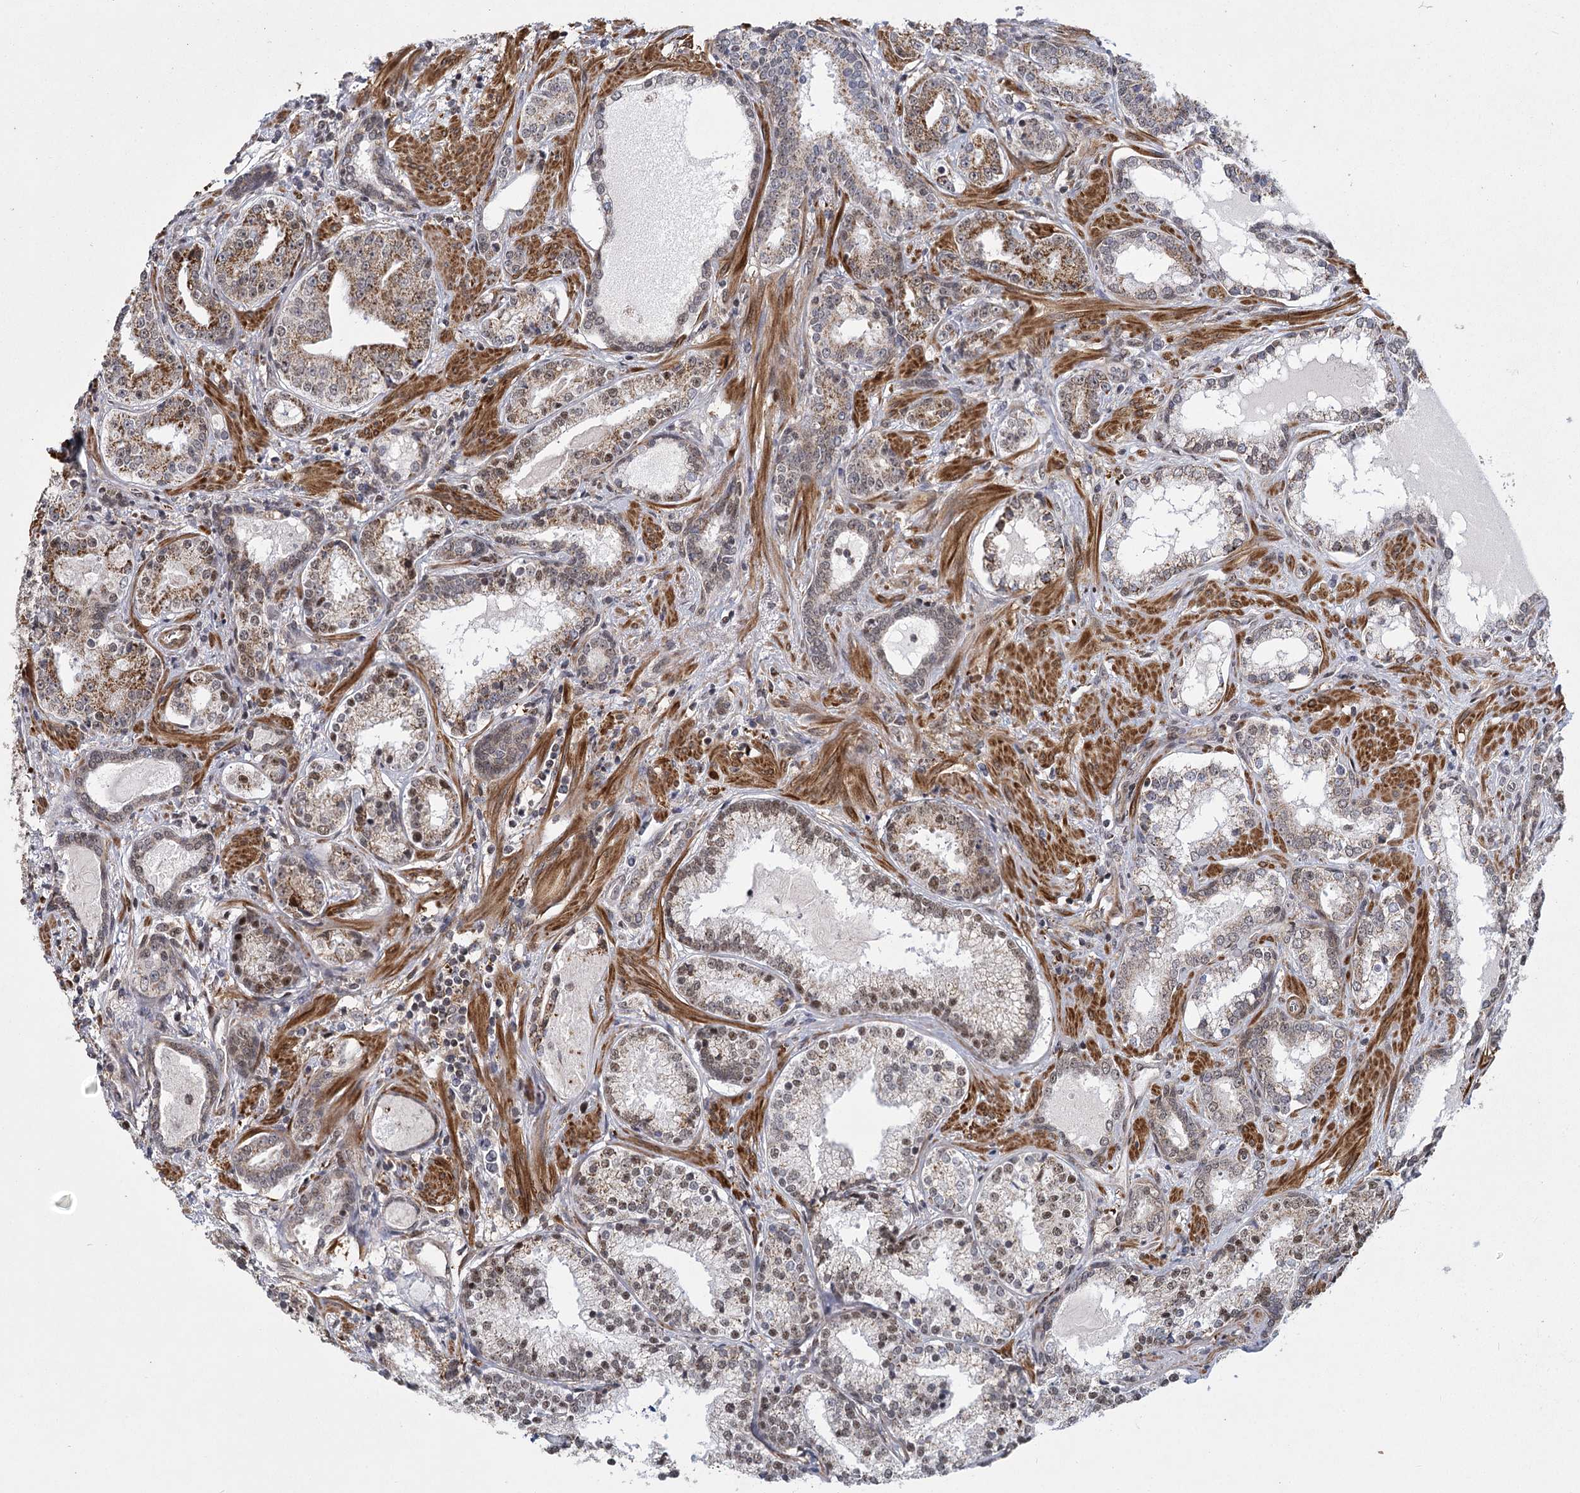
{"staining": {"intensity": "moderate", "quantity": "<25%", "location": "cytoplasmic/membranous"}, "tissue": "prostate cancer", "cell_type": "Tumor cells", "image_type": "cancer", "snomed": [{"axis": "morphology", "description": "Adenocarcinoma, High grade"}, {"axis": "topography", "description": "Prostate"}], "caption": "A high-resolution image shows immunohistochemistry (IHC) staining of prostate cancer, which displays moderate cytoplasmic/membranous staining in approximately <25% of tumor cells.", "gene": "ZCCHC24", "patient": {"sex": "male", "age": 58}}